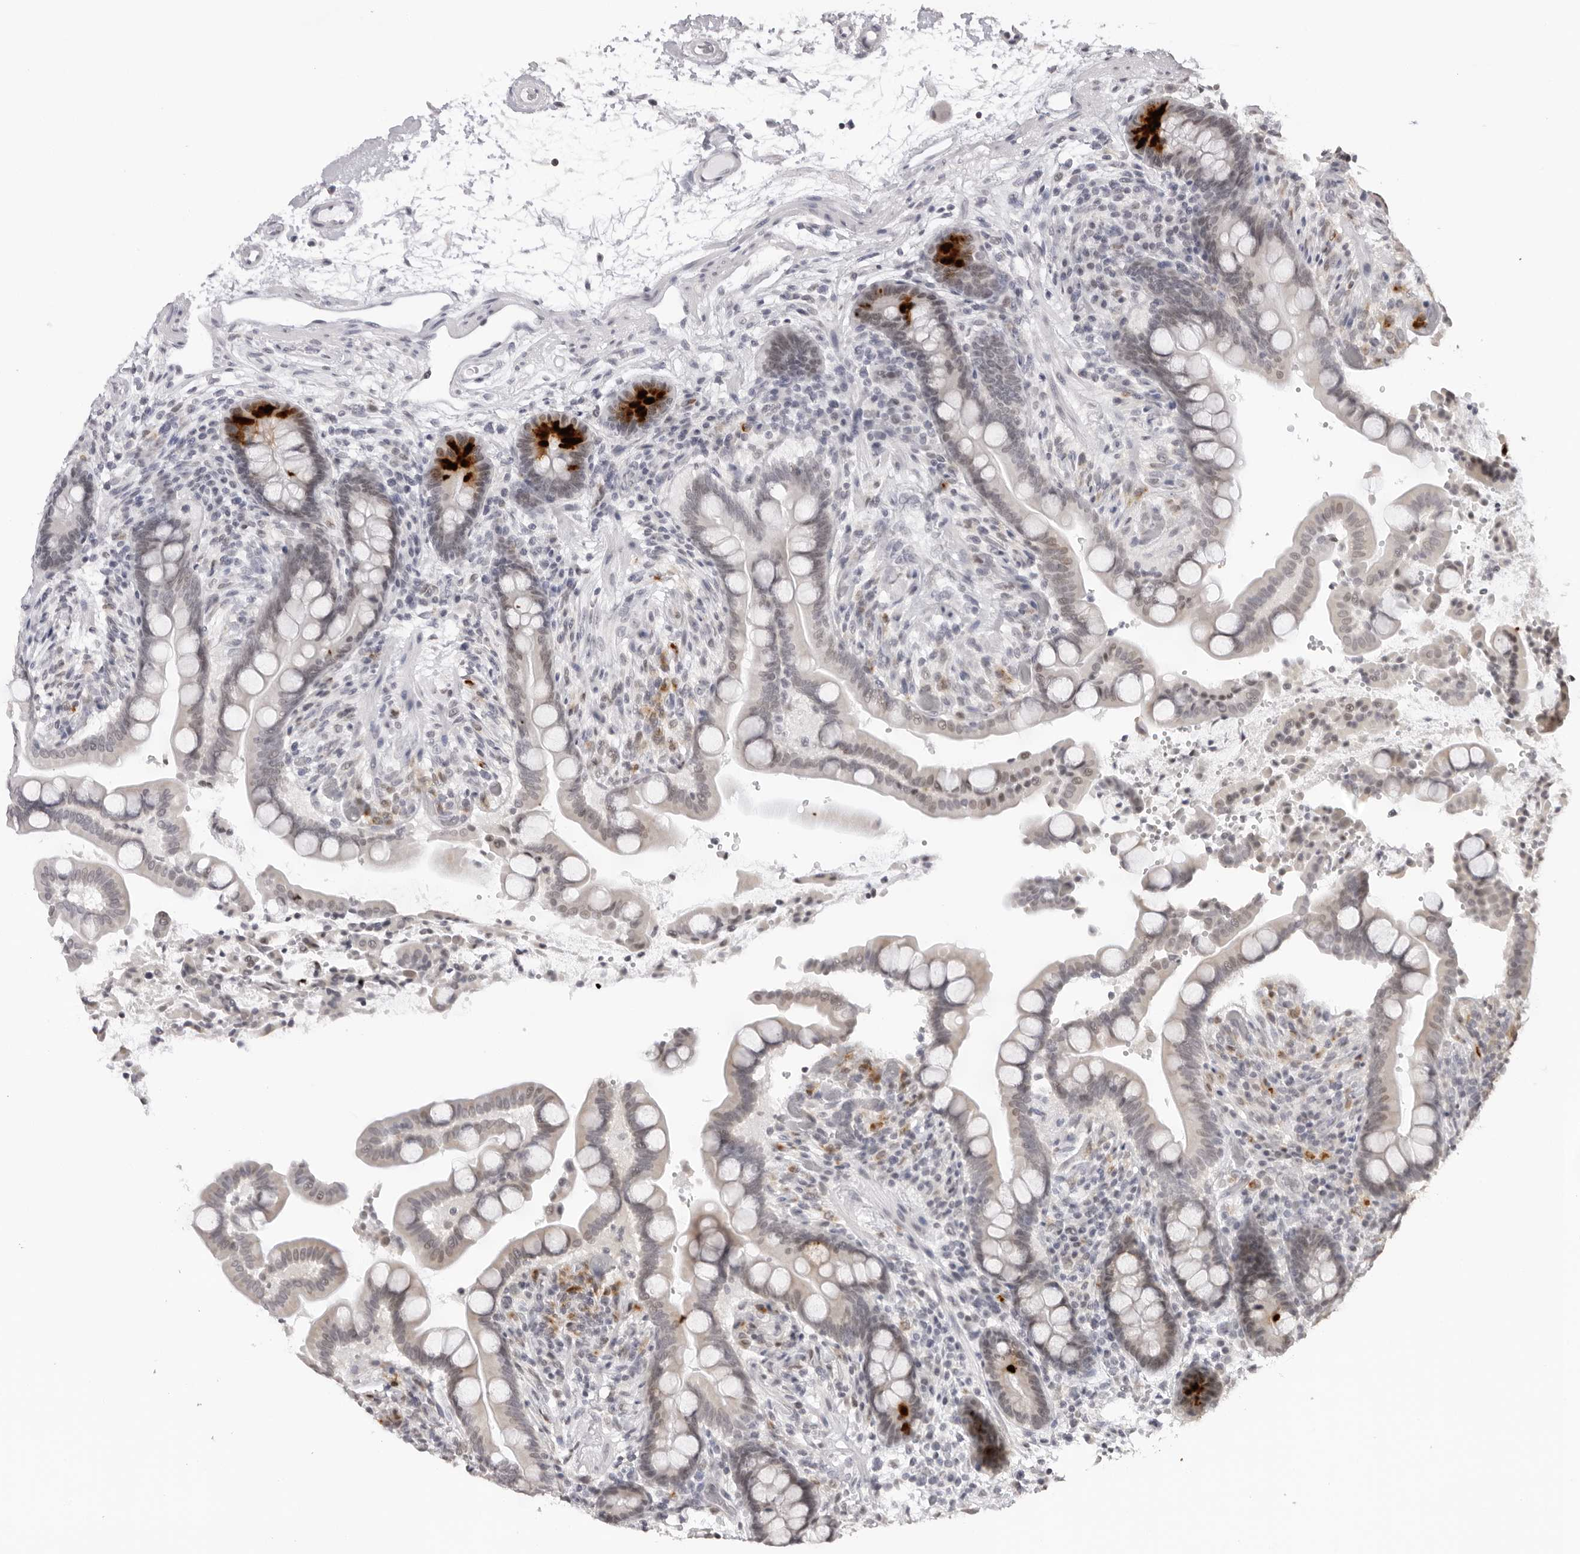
{"staining": {"intensity": "negative", "quantity": "none", "location": "none"}, "tissue": "colon", "cell_type": "Endothelial cells", "image_type": "normal", "snomed": [{"axis": "morphology", "description": "Normal tissue, NOS"}, {"axis": "topography", "description": "Colon"}], "caption": "Endothelial cells are negative for protein expression in normal human colon. (DAB immunohistochemistry visualized using brightfield microscopy, high magnification).", "gene": "KLK12", "patient": {"sex": "male", "age": 73}}